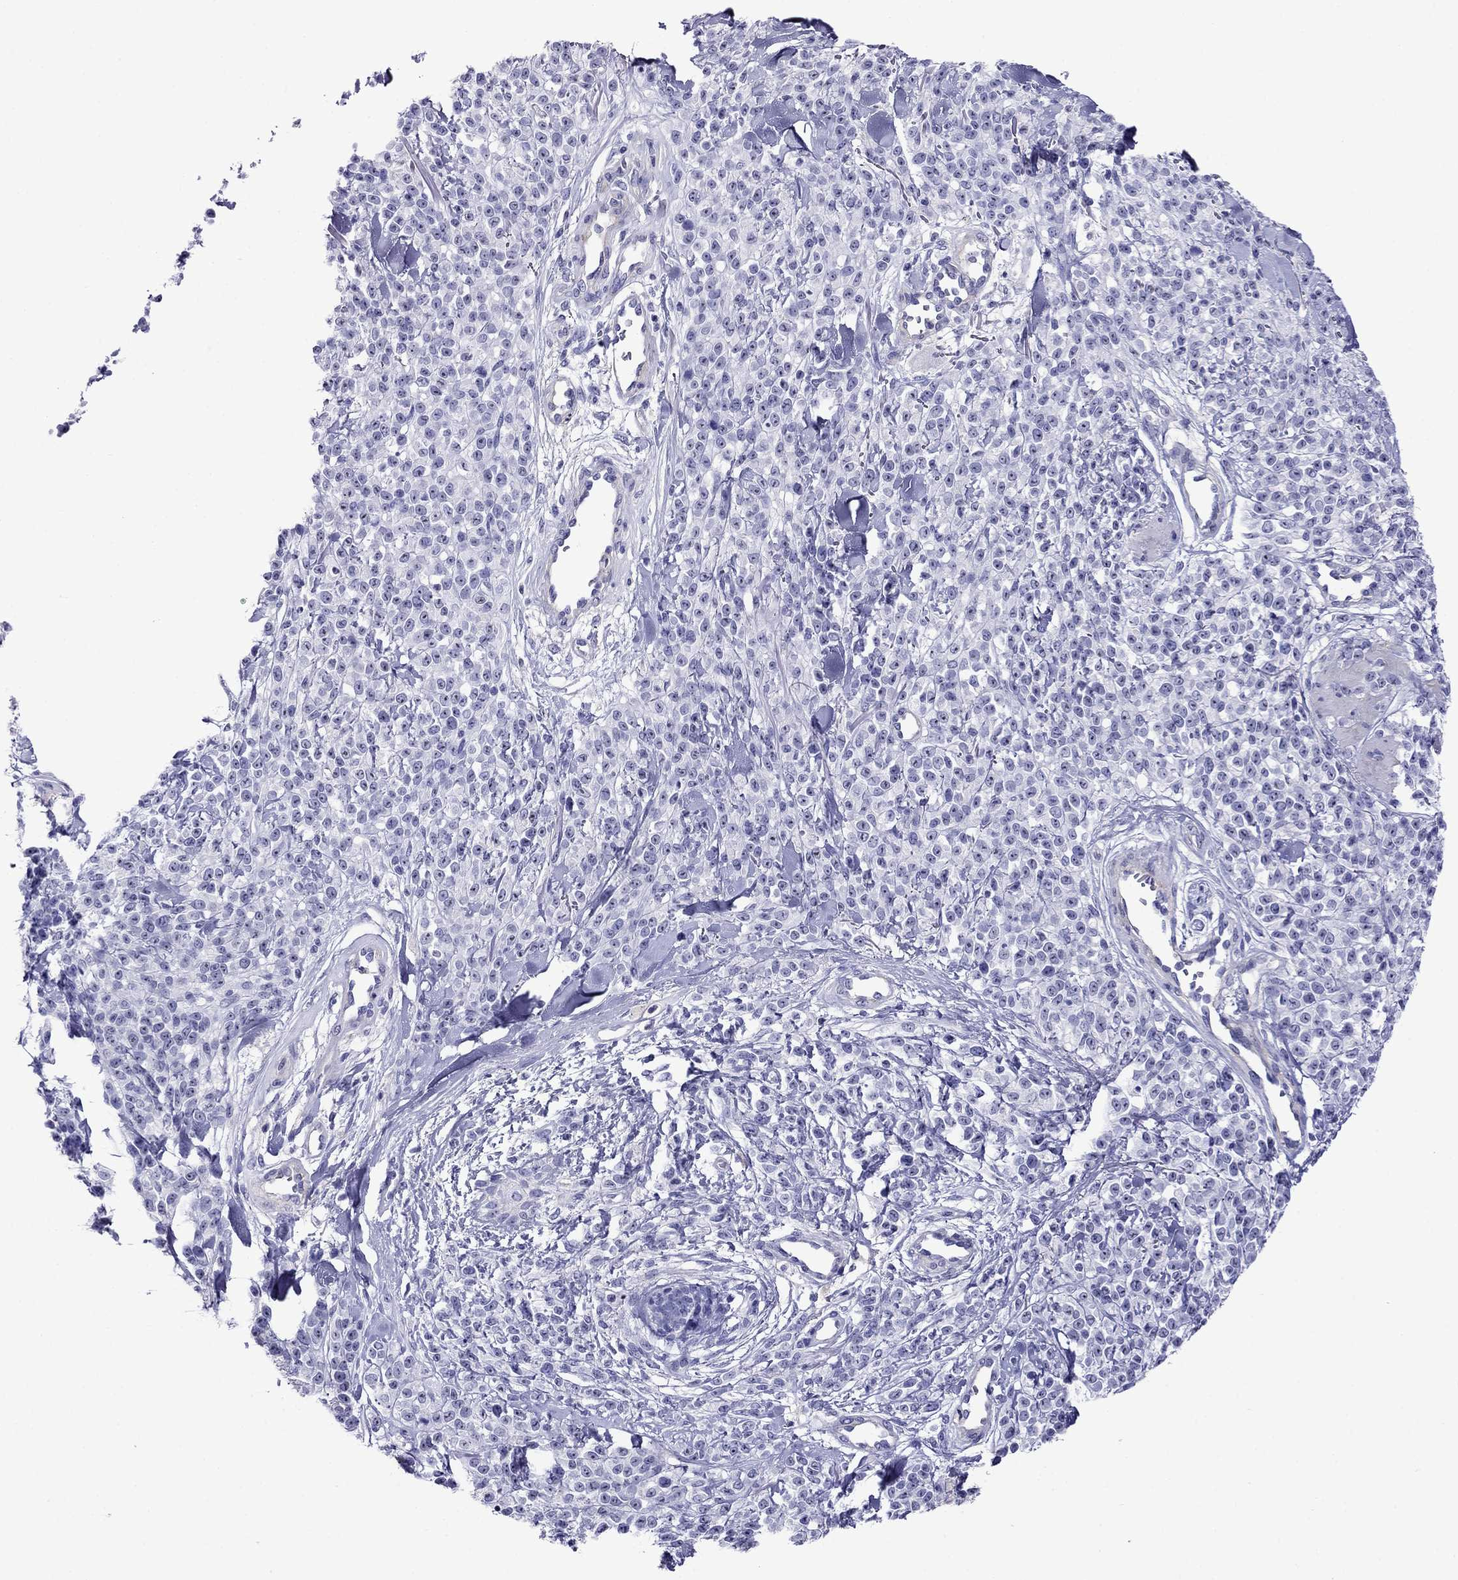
{"staining": {"intensity": "negative", "quantity": "none", "location": "none"}, "tissue": "melanoma", "cell_type": "Tumor cells", "image_type": "cancer", "snomed": [{"axis": "morphology", "description": "Malignant melanoma, NOS"}, {"axis": "topography", "description": "Skin"}, {"axis": "topography", "description": "Skin of trunk"}], "caption": "This is a photomicrograph of IHC staining of melanoma, which shows no positivity in tumor cells.", "gene": "SCG2", "patient": {"sex": "male", "age": 74}}